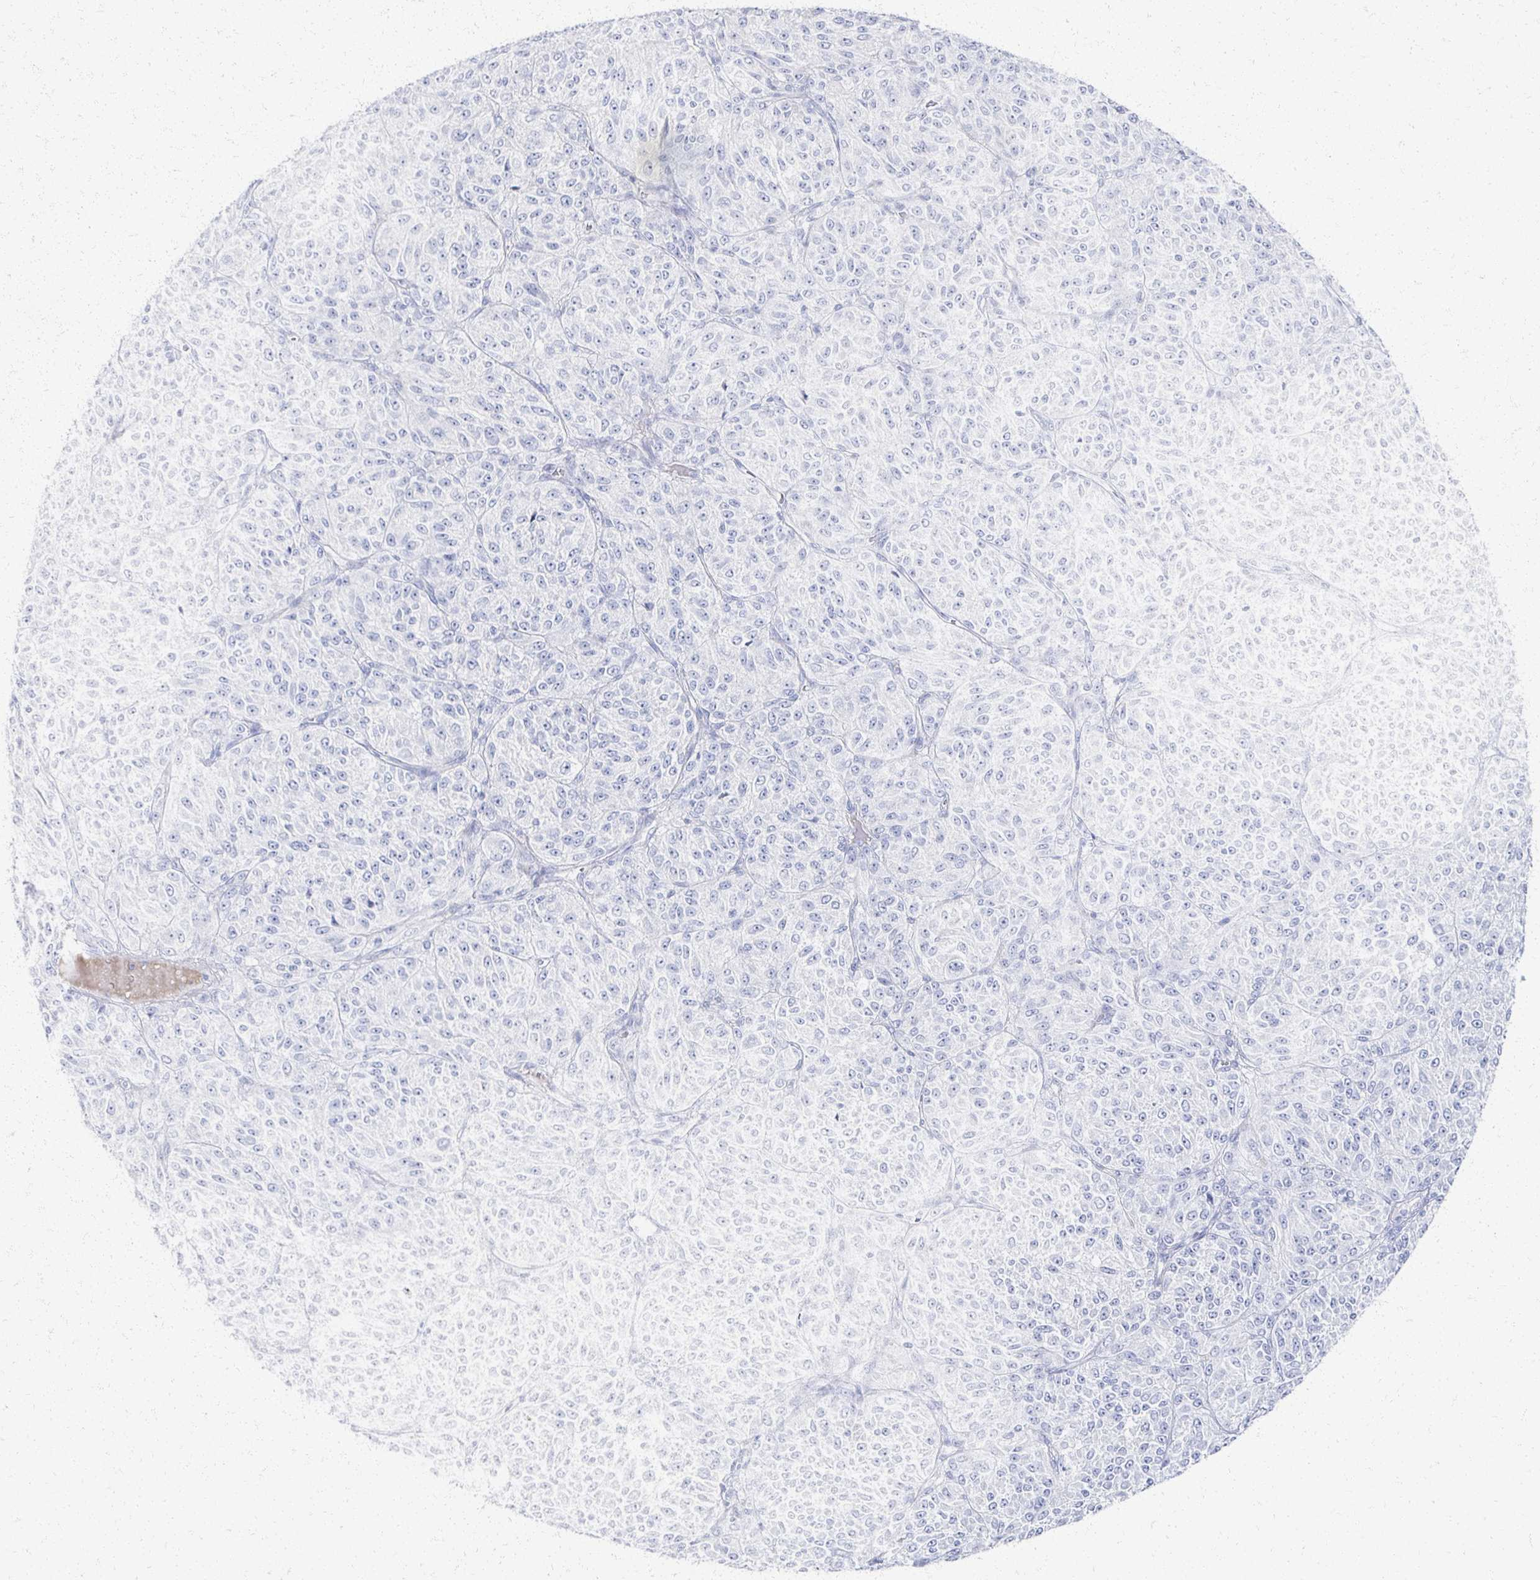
{"staining": {"intensity": "negative", "quantity": "none", "location": "none"}, "tissue": "melanoma", "cell_type": "Tumor cells", "image_type": "cancer", "snomed": [{"axis": "morphology", "description": "Malignant melanoma, Metastatic site"}, {"axis": "topography", "description": "Brain"}], "caption": "Melanoma stained for a protein using IHC demonstrates no expression tumor cells.", "gene": "PRR20A", "patient": {"sex": "female", "age": 56}}